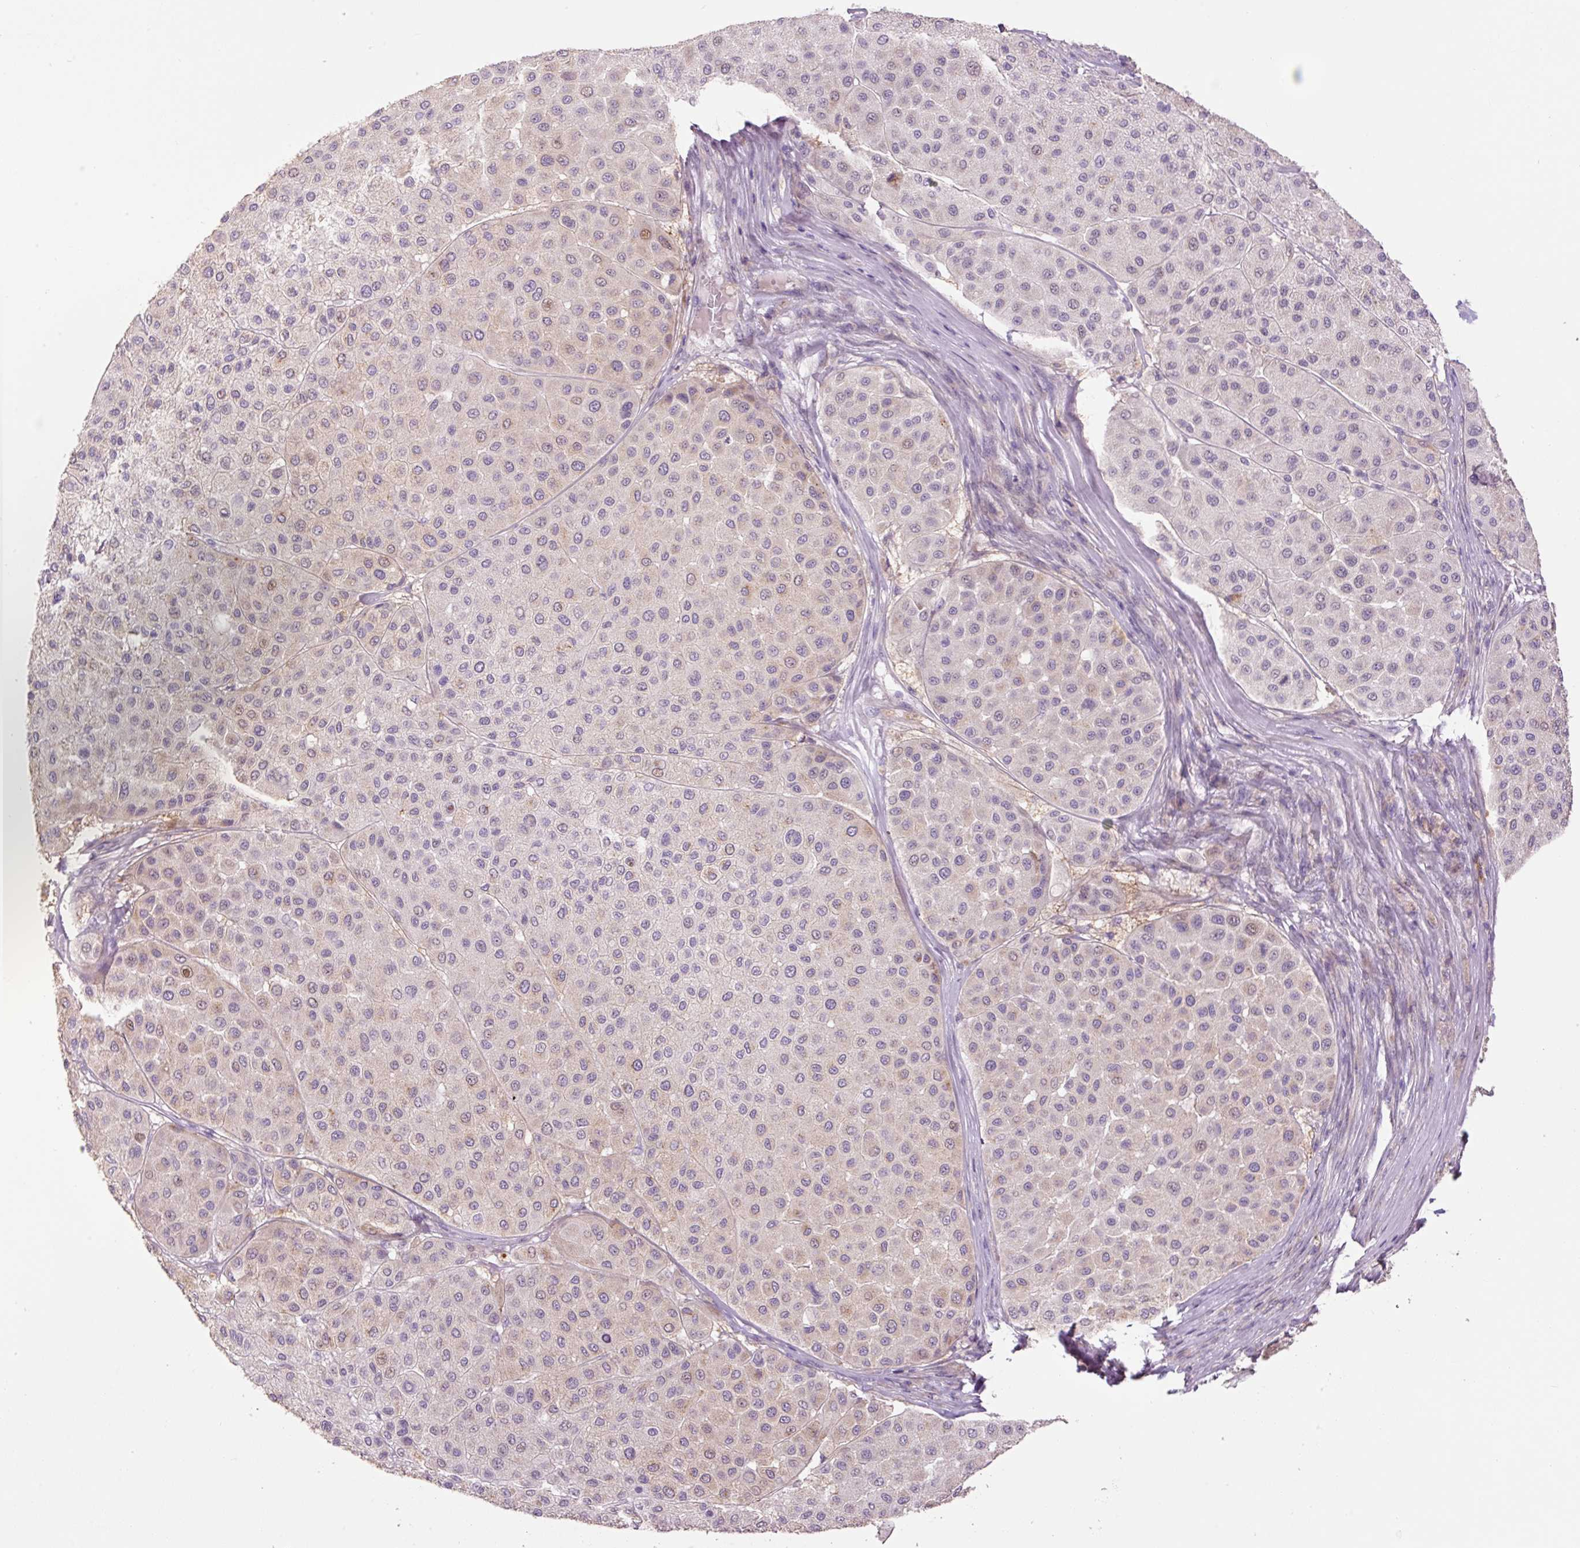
{"staining": {"intensity": "weak", "quantity": "<25%", "location": "cytoplasmic/membranous"}, "tissue": "melanoma", "cell_type": "Tumor cells", "image_type": "cancer", "snomed": [{"axis": "morphology", "description": "Malignant melanoma, Metastatic site"}, {"axis": "topography", "description": "Smooth muscle"}], "caption": "This is an immunohistochemistry photomicrograph of human malignant melanoma (metastatic site). There is no positivity in tumor cells.", "gene": "HAX1", "patient": {"sex": "male", "age": 41}}